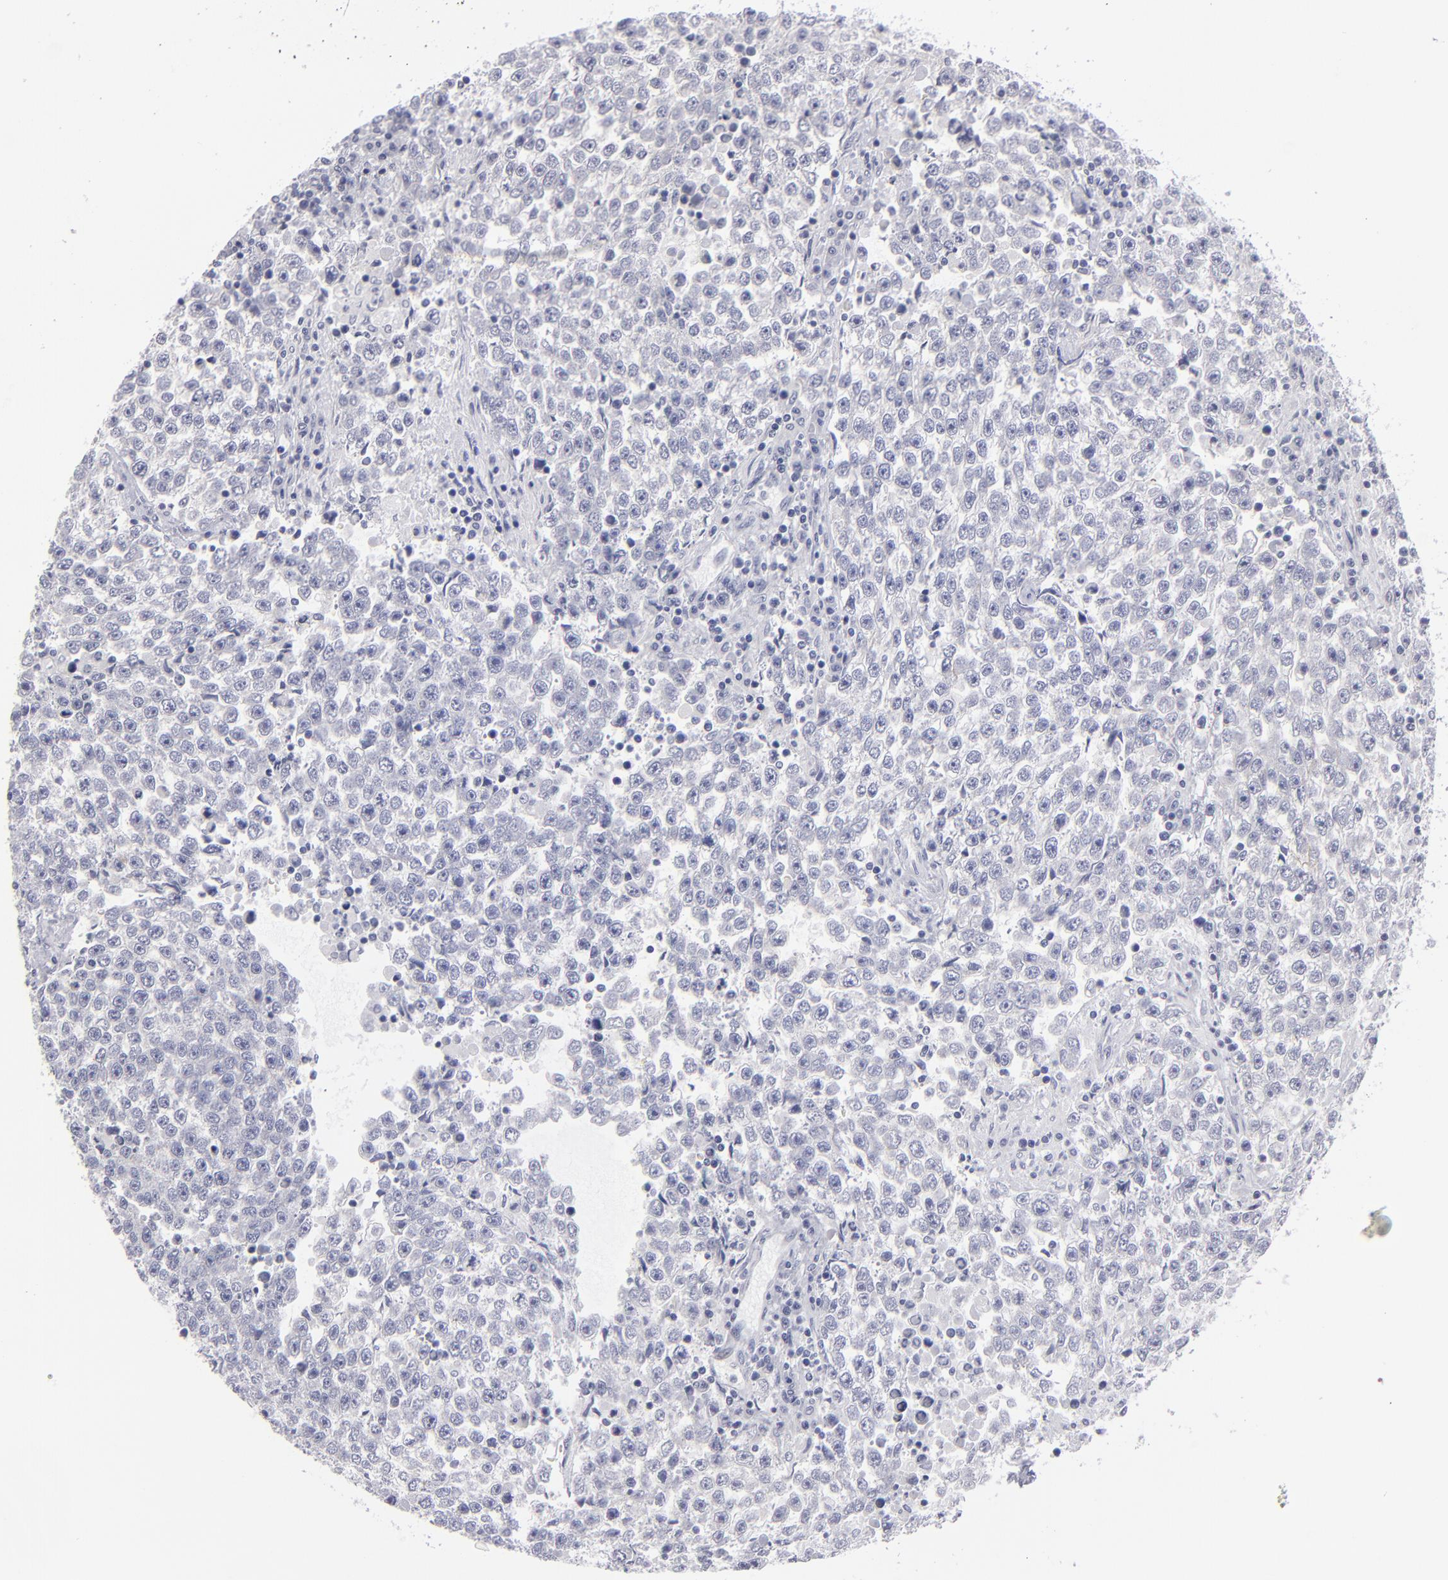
{"staining": {"intensity": "negative", "quantity": "none", "location": "none"}, "tissue": "testis cancer", "cell_type": "Tumor cells", "image_type": "cancer", "snomed": [{"axis": "morphology", "description": "Seminoma, NOS"}, {"axis": "topography", "description": "Testis"}], "caption": "Testis cancer stained for a protein using immunohistochemistry displays no positivity tumor cells.", "gene": "CADM3", "patient": {"sex": "male", "age": 36}}